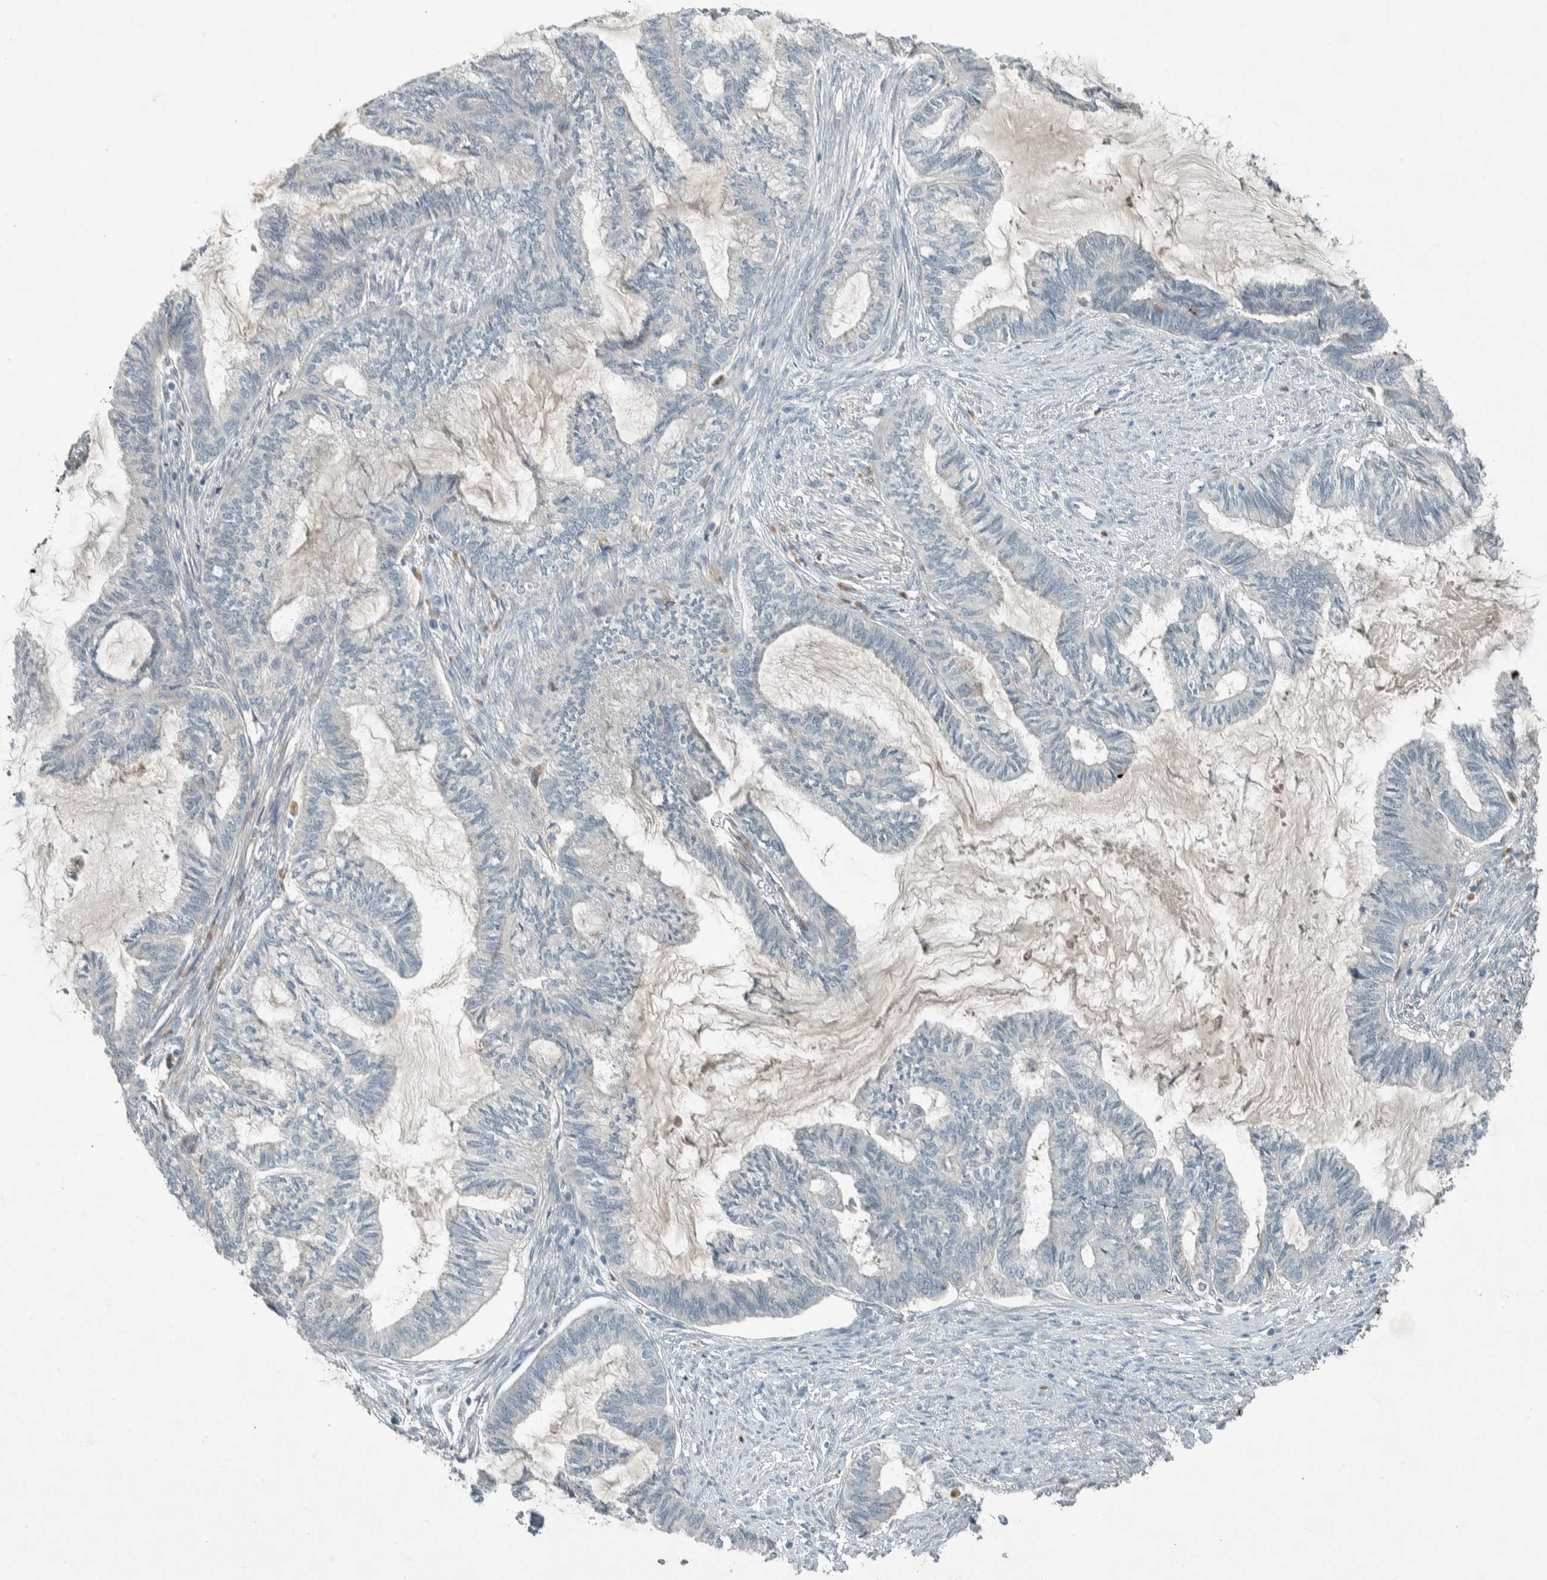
{"staining": {"intensity": "negative", "quantity": "none", "location": "none"}, "tissue": "endometrial cancer", "cell_type": "Tumor cells", "image_type": "cancer", "snomed": [{"axis": "morphology", "description": "Adenocarcinoma, NOS"}, {"axis": "topography", "description": "Endometrium"}], "caption": "IHC of human adenocarcinoma (endometrial) demonstrates no expression in tumor cells.", "gene": "CERCAM", "patient": {"sex": "female", "age": 86}}